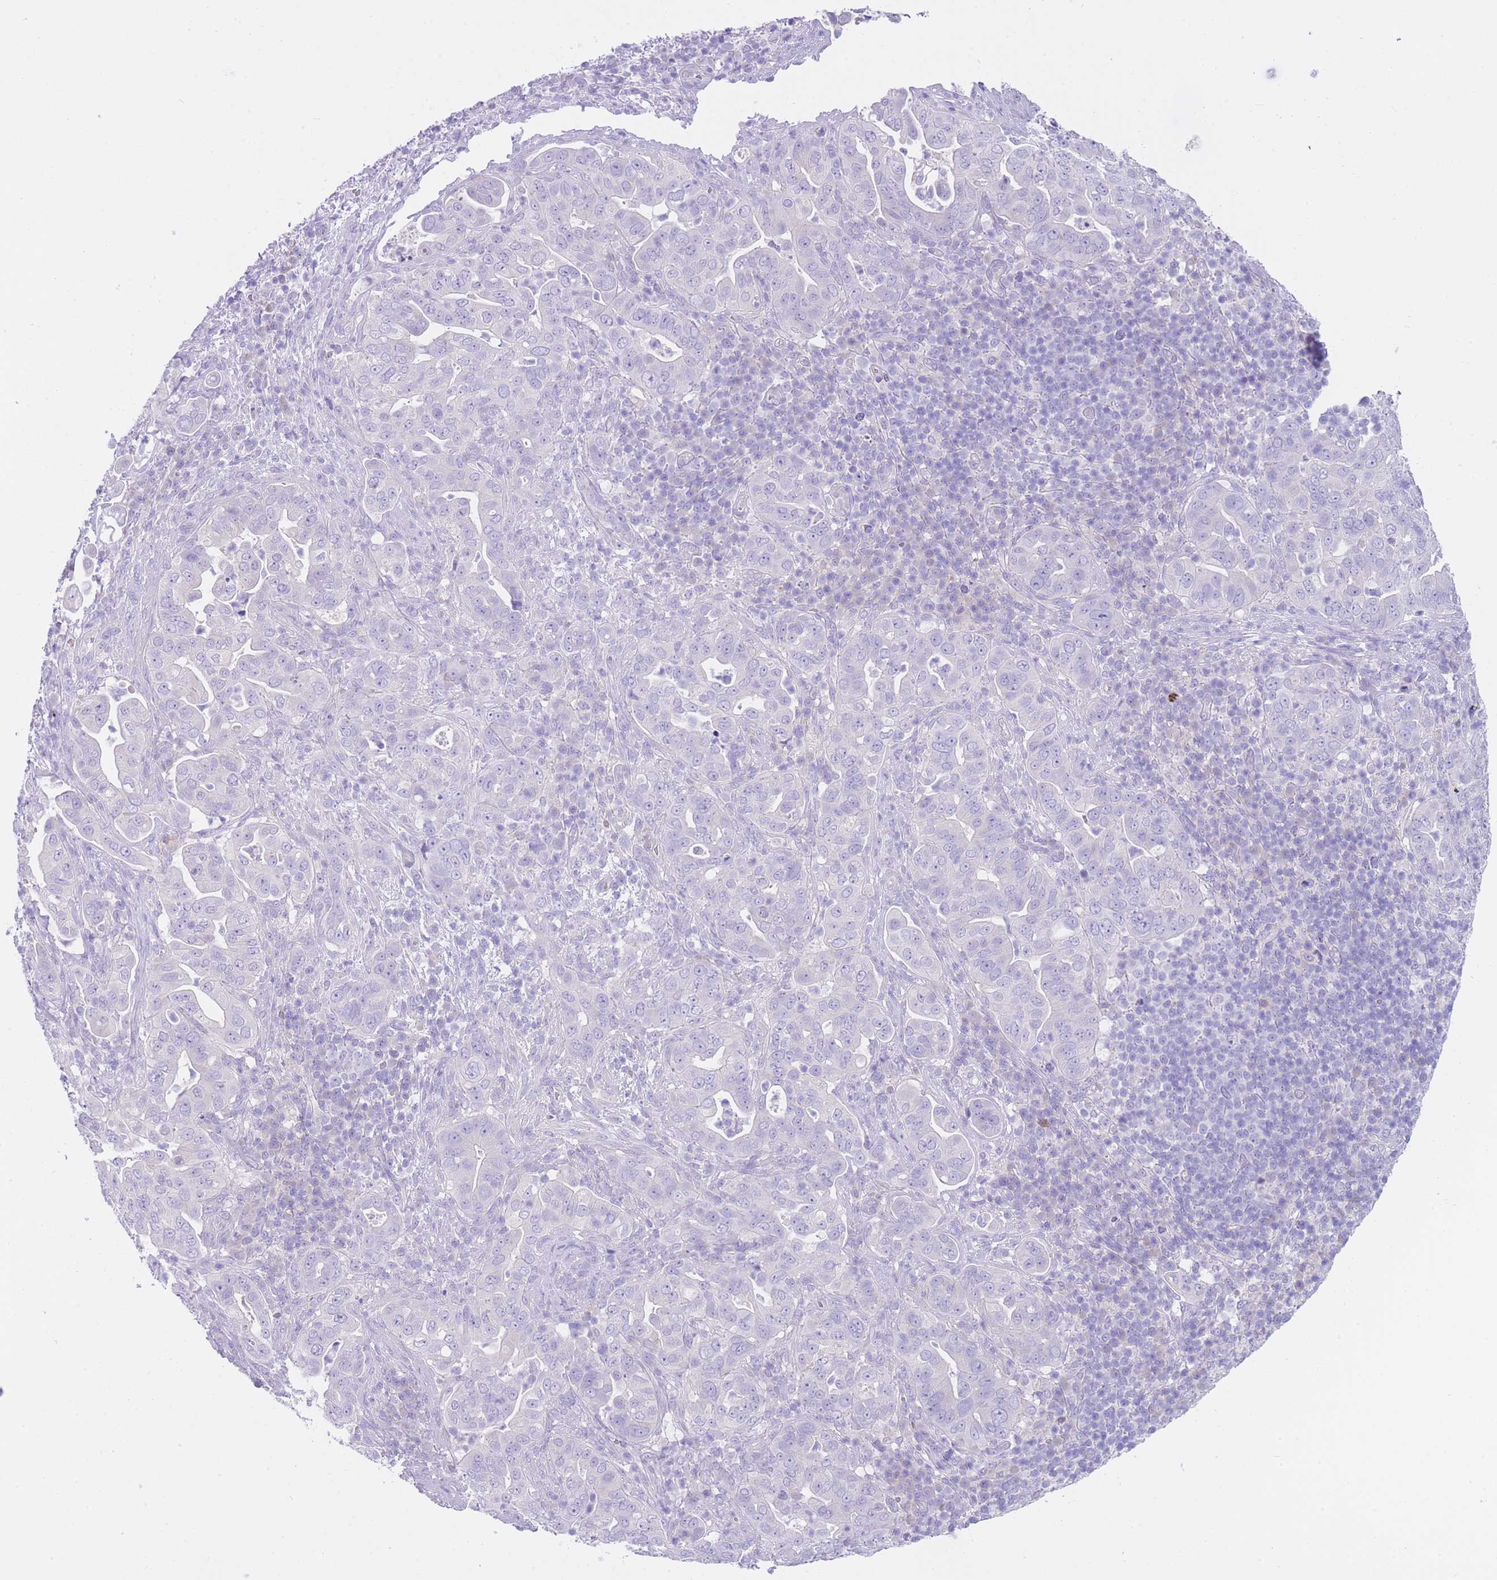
{"staining": {"intensity": "negative", "quantity": "none", "location": "none"}, "tissue": "pancreatic cancer", "cell_type": "Tumor cells", "image_type": "cancer", "snomed": [{"axis": "morphology", "description": "Adenocarcinoma, NOS"}, {"axis": "topography", "description": "Pancreas"}], "caption": "Adenocarcinoma (pancreatic) was stained to show a protein in brown. There is no significant positivity in tumor cells. The staining was performed using DAB to visualize the protein expression in brown, while the nuclei were stained in blue with hematoxylin (Magnification: 20x).", "gene": "QTRT1", "patient": {"sex": "female", "age": 63}}